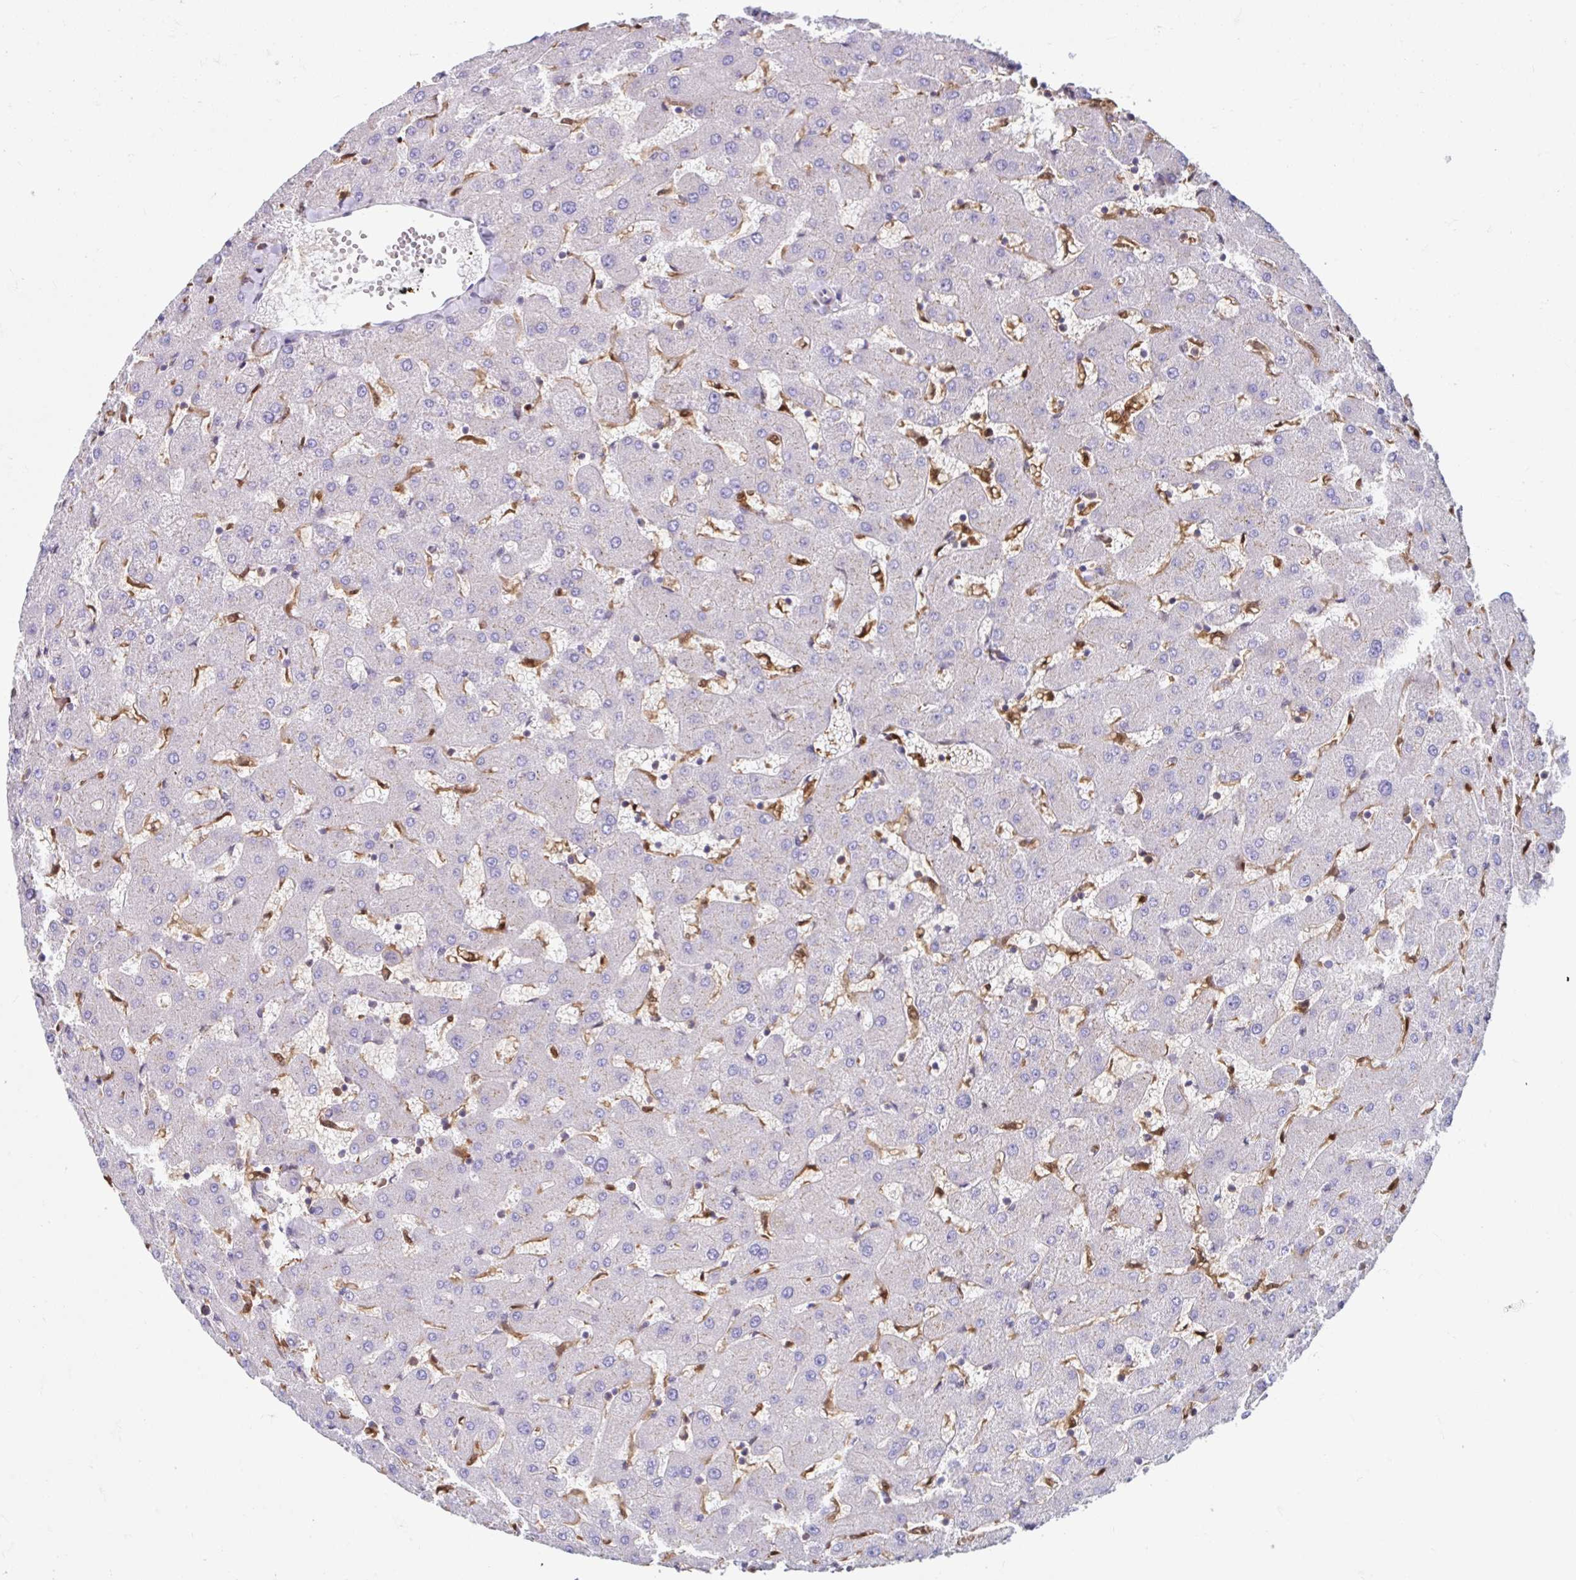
{"staining": {"intensity": "negative", "quantity": "none", "location": "none"}, "tissue": "liver", "cell_type": "Cholangiocytes", "image_type": "normal", "snomed": [{"axis": "morphology", "description": "Normal tissue, NOS"}, {"axis": "topography", "description": "Liver"}], "caption": "This histopathology image is of normal liver stained with IHC to label a protein in brown with the nuclei are counter-stained blue. There is no positivity in cholangiocytes.", "gene": "BLVRA", "patient": {"sex": "female", "age": 63}}